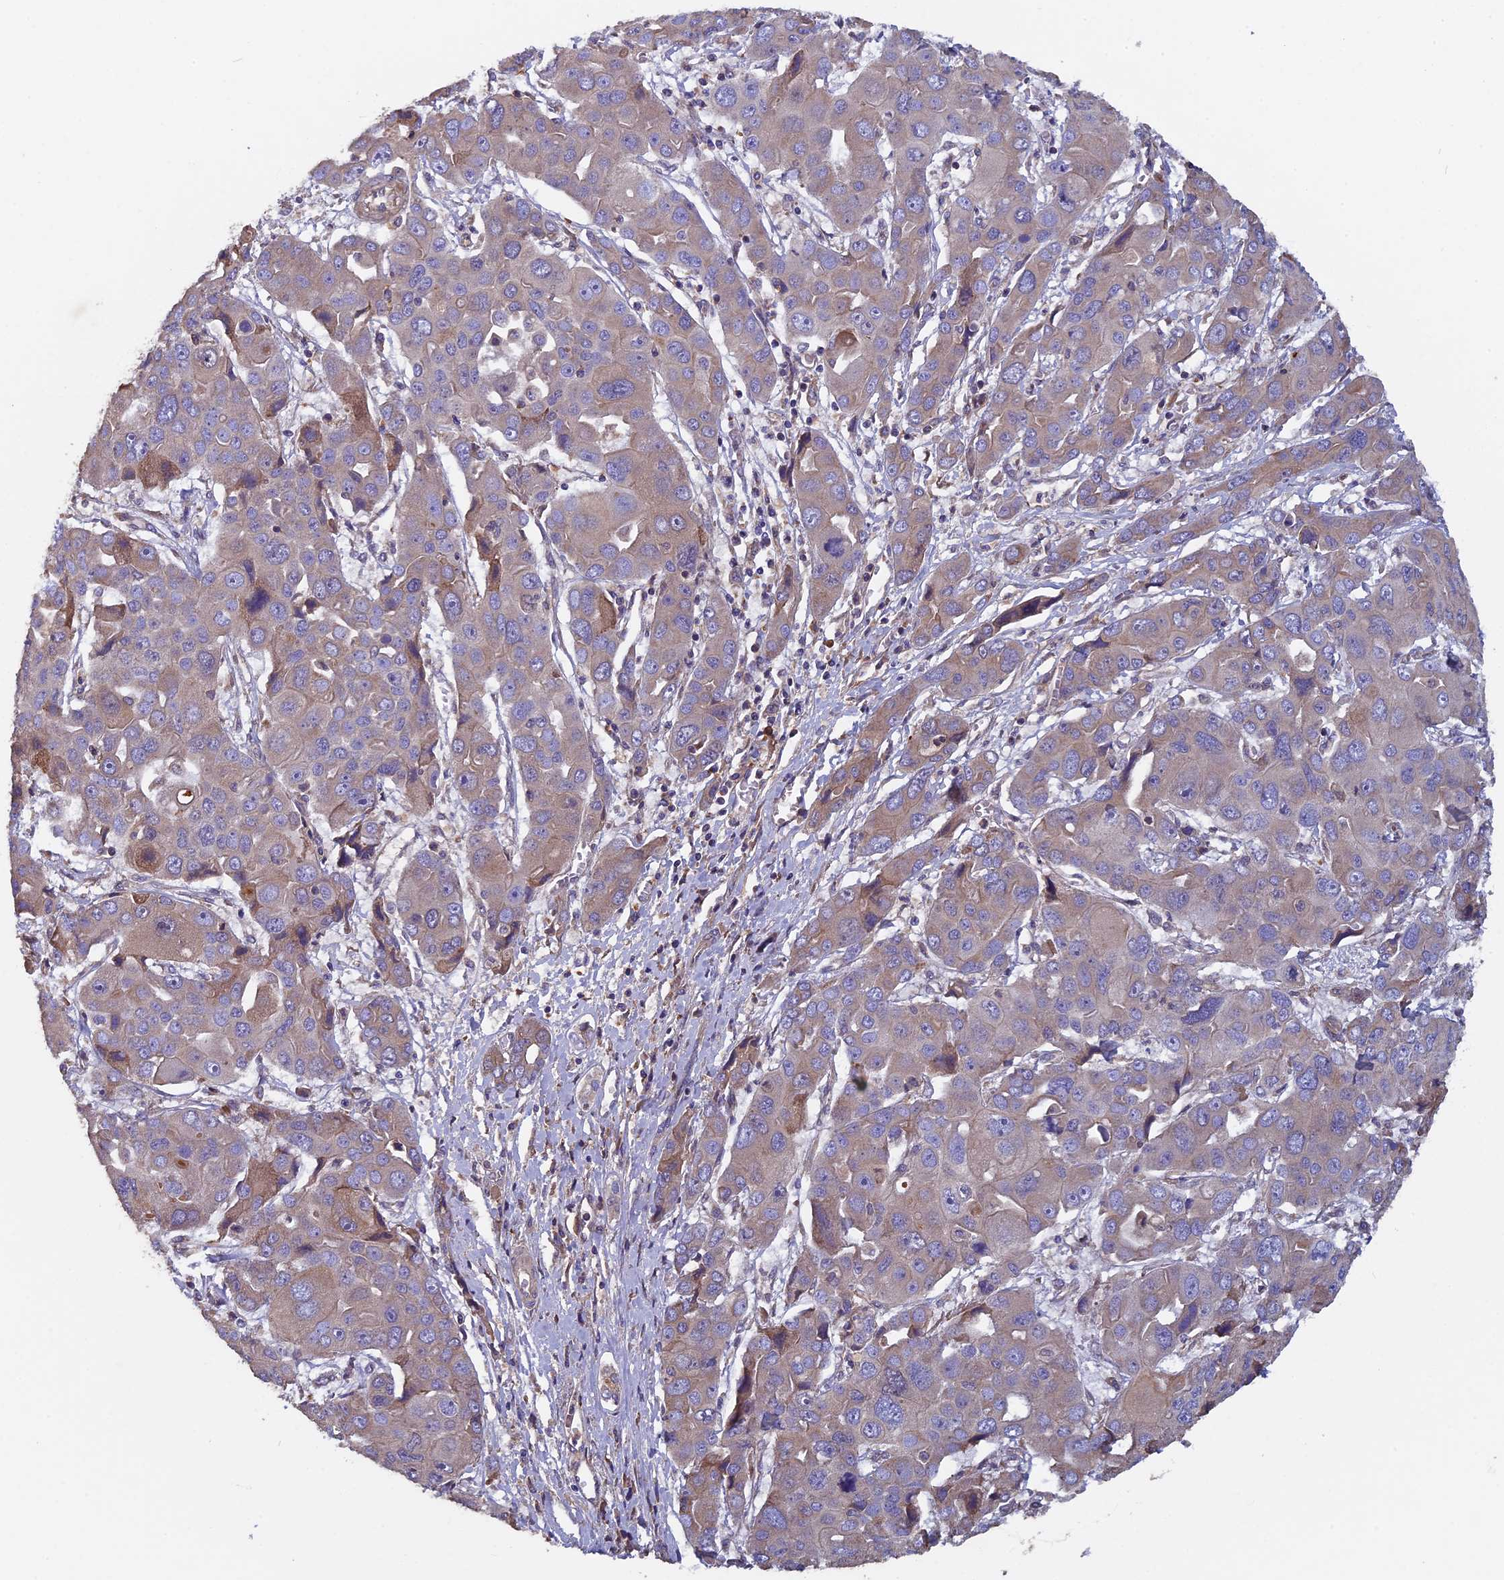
{"staining": {"intensity": "weak", "quantity": "25%-75%", "location": "cytoplasmic/membranous"}, "tissue": "liver cancer", "cell_type": "Tumor cells", "image_type": "cancer", "snomed": [{"axis": "morphology", "description": "Cholangiocarcinoma"}, {"axis": "topography", "description": "Liver"}], "caption": "Cholangiocarcinoma (liver) tissue exhibits weak cytoplasmic/membranous positivity in approximately 25%-75% of tumor cells, visualized by immunohistochemistry. The staining was performed using DAB (3,3'-diaminobenzidine), with brown indicating positive protein expression. Nuclei are stained blue with hematoxylin.", "gene": "CCDC153", "patient": {"sex": "male", "age": 67}}